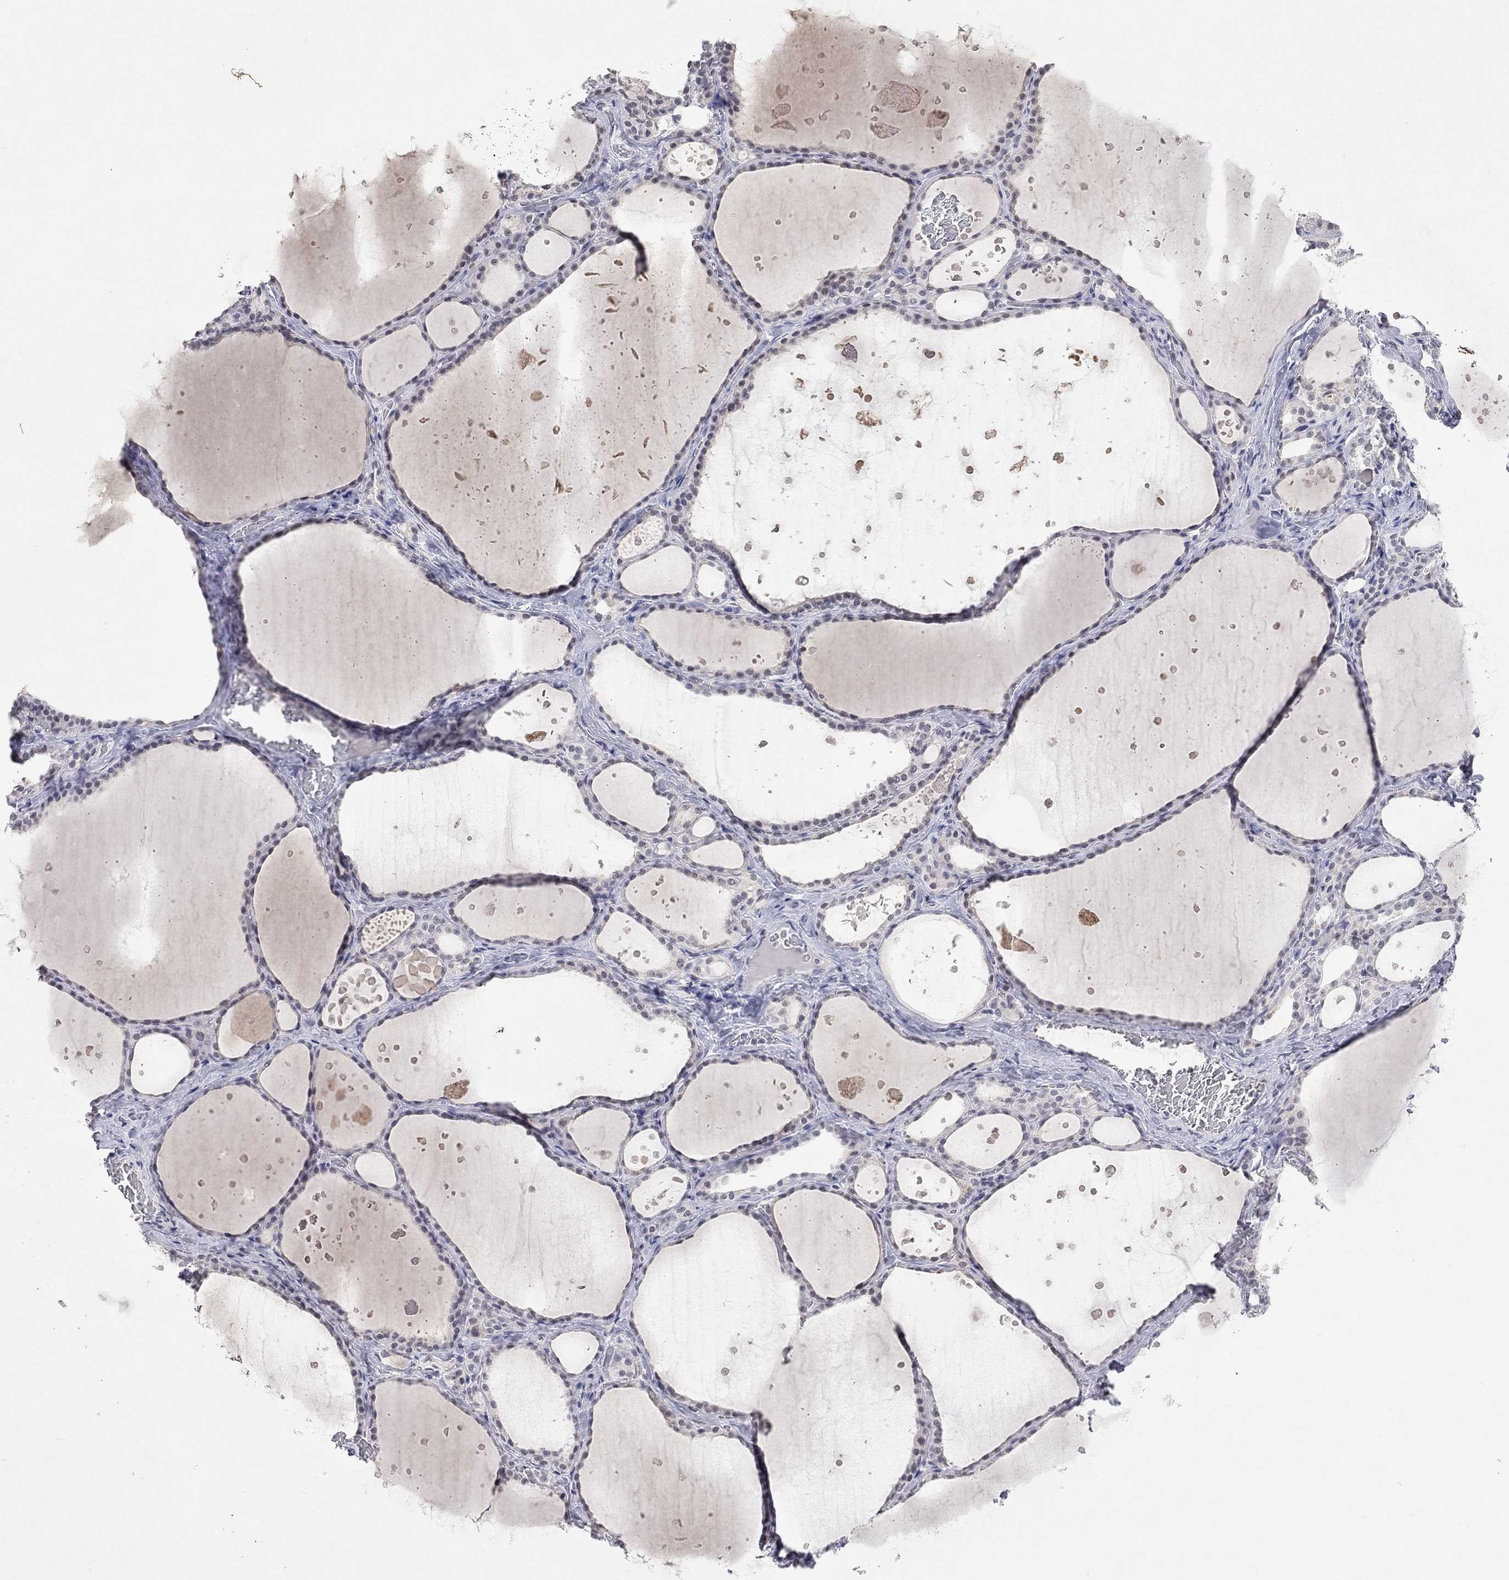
{"staining": {"intensity": "negative", "quantity": "none", "location": "none"}, "tissue": "thyroid gland", "cell_type": "Glandular cells", "image_type": "normal", "snomed": [{"axis": "morphology", "description": "Normal tissue, NOS"}, {"axis": "topography", "description": "Thyroid gland"}], "caption": "Immunohistochemistry (IHC) of normal human thyroid gland reveals no expression in glandular cells.", "gene": "TMEM143", "patient": {"sex": "male", "age": 63}}